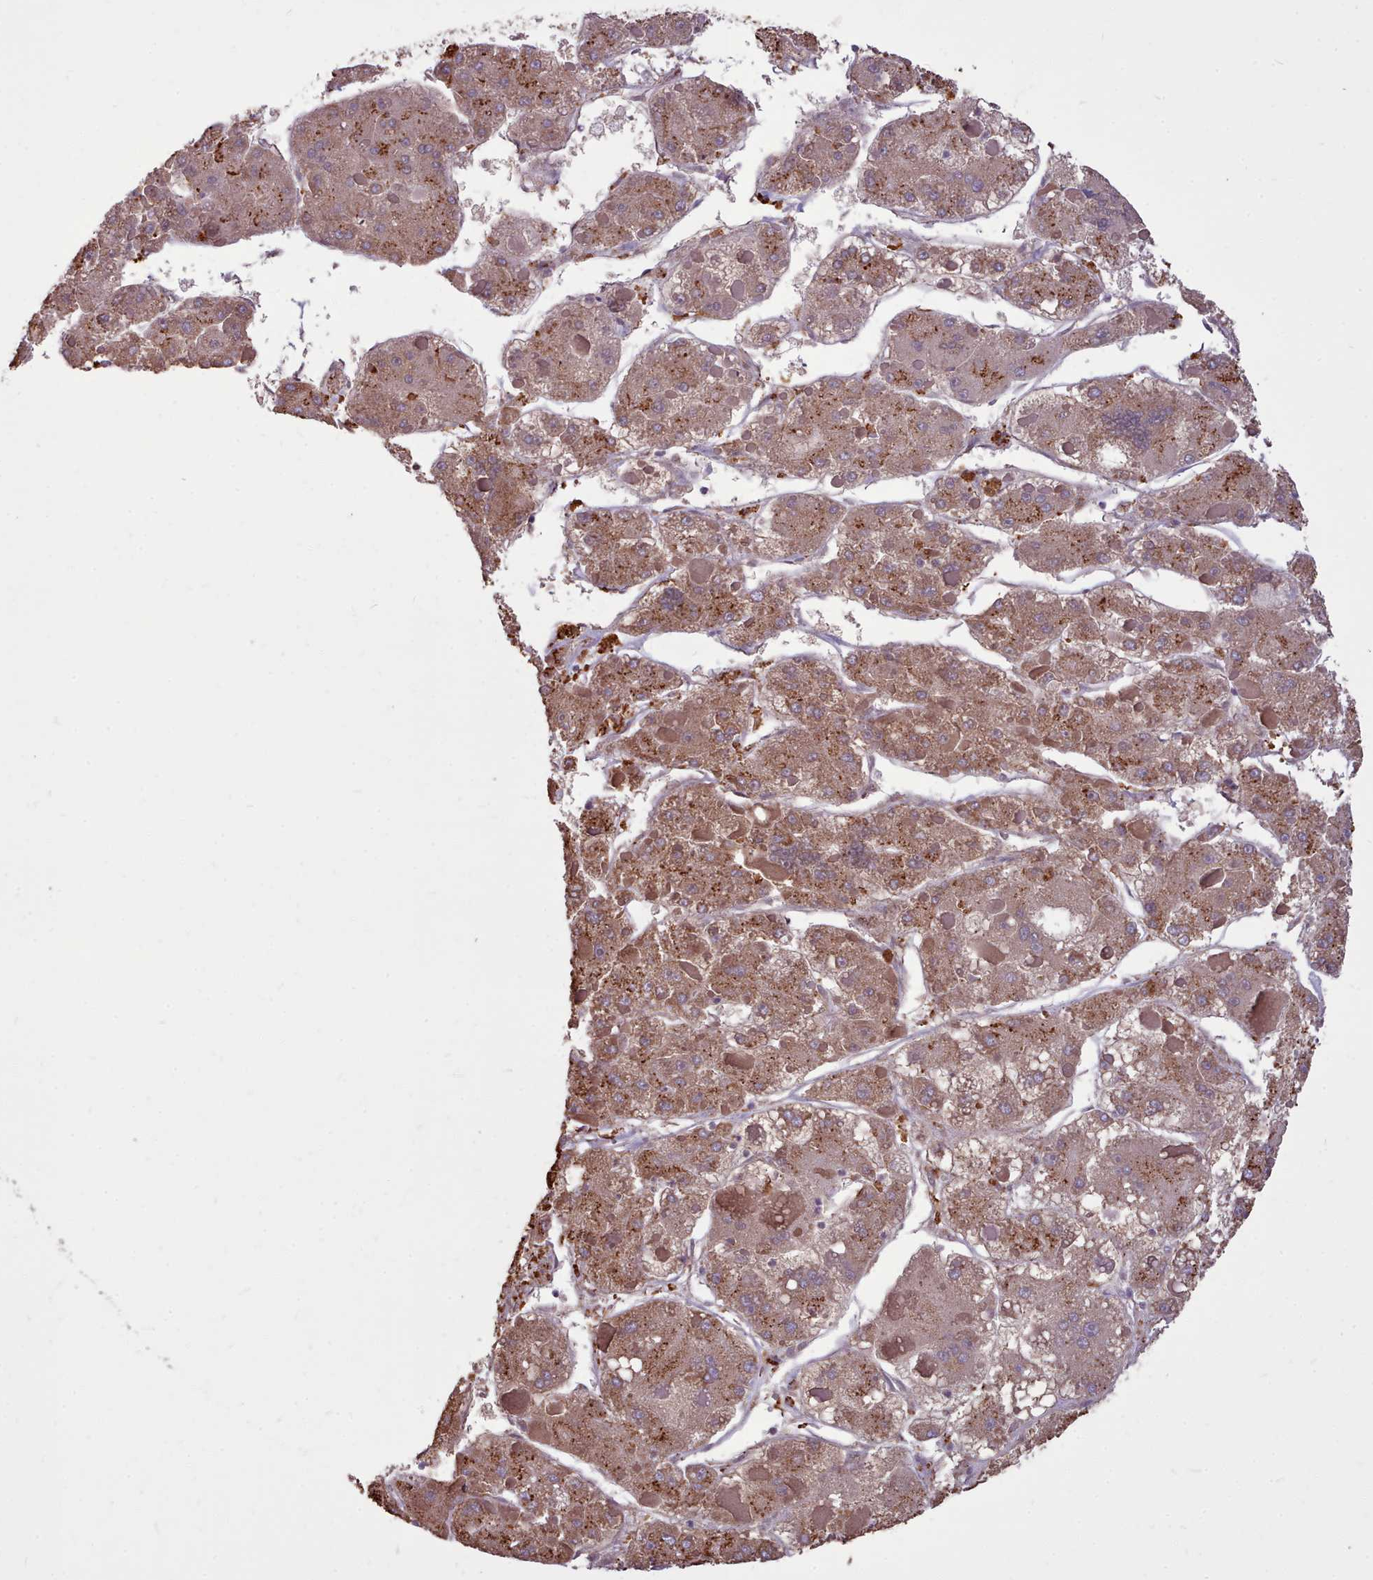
{"staining": {"intensity": "moderate", "quantity": ">75%", "location": "cytoplasmic/membranous"}, "tissue": "liver cancer", "cell_type": "Tumor cells", "image_type": "cancer", "snomed": [{"axis": "morphology", "description": "Carcinoma, Hepatocellular, NOS"}, {"axis": "topography", "description": "Liver"}], "caption": "Hepatocellular carcinoma (liver) was stained to show a protein in brown. There is medium levels of moderate cytoplasmic/membranous positivity in about >75% of tumor cells.", "gene": "PACSIN3", "patient": {"sex": "female", "age": 73}}